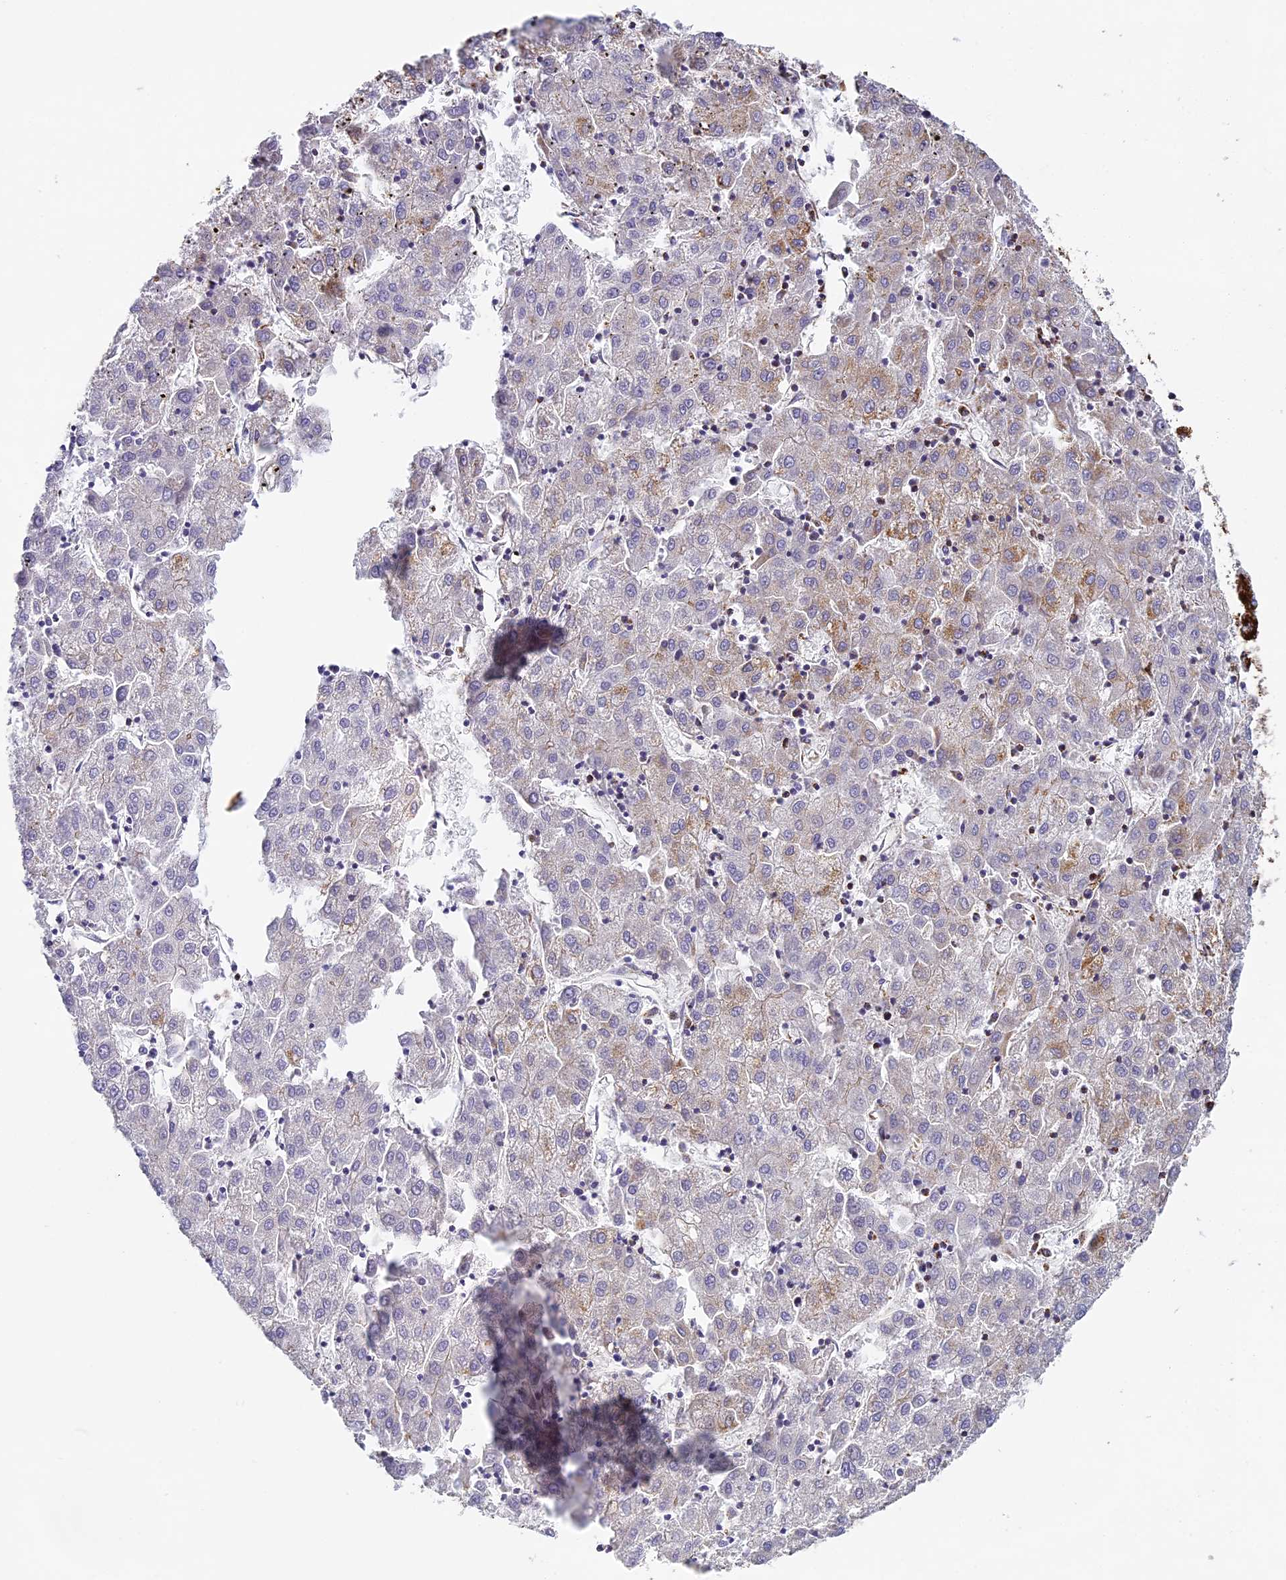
{"staining": {"intensity": "negative", "quantity": "none", "location": "none"}, "tissue": "liver cancer", "cell_type": "Tumor cells", "image_type": "cancer", "snomed": [{"axis": "morphology", "description": "Carcinoma, Hepatocellular, NOS"}, {"axis": "topography", "description": "Liver"}], "caption": "This photomicrograph is of liver hepatocellular carcinoma stained with immunohistochemistry (IHC) to label a protein in brown with the nuclei are counter-stained blue. There is no expression in tumor cells.", "gene": "STK17A", "patient": {"sex": "male", "age": 72}}